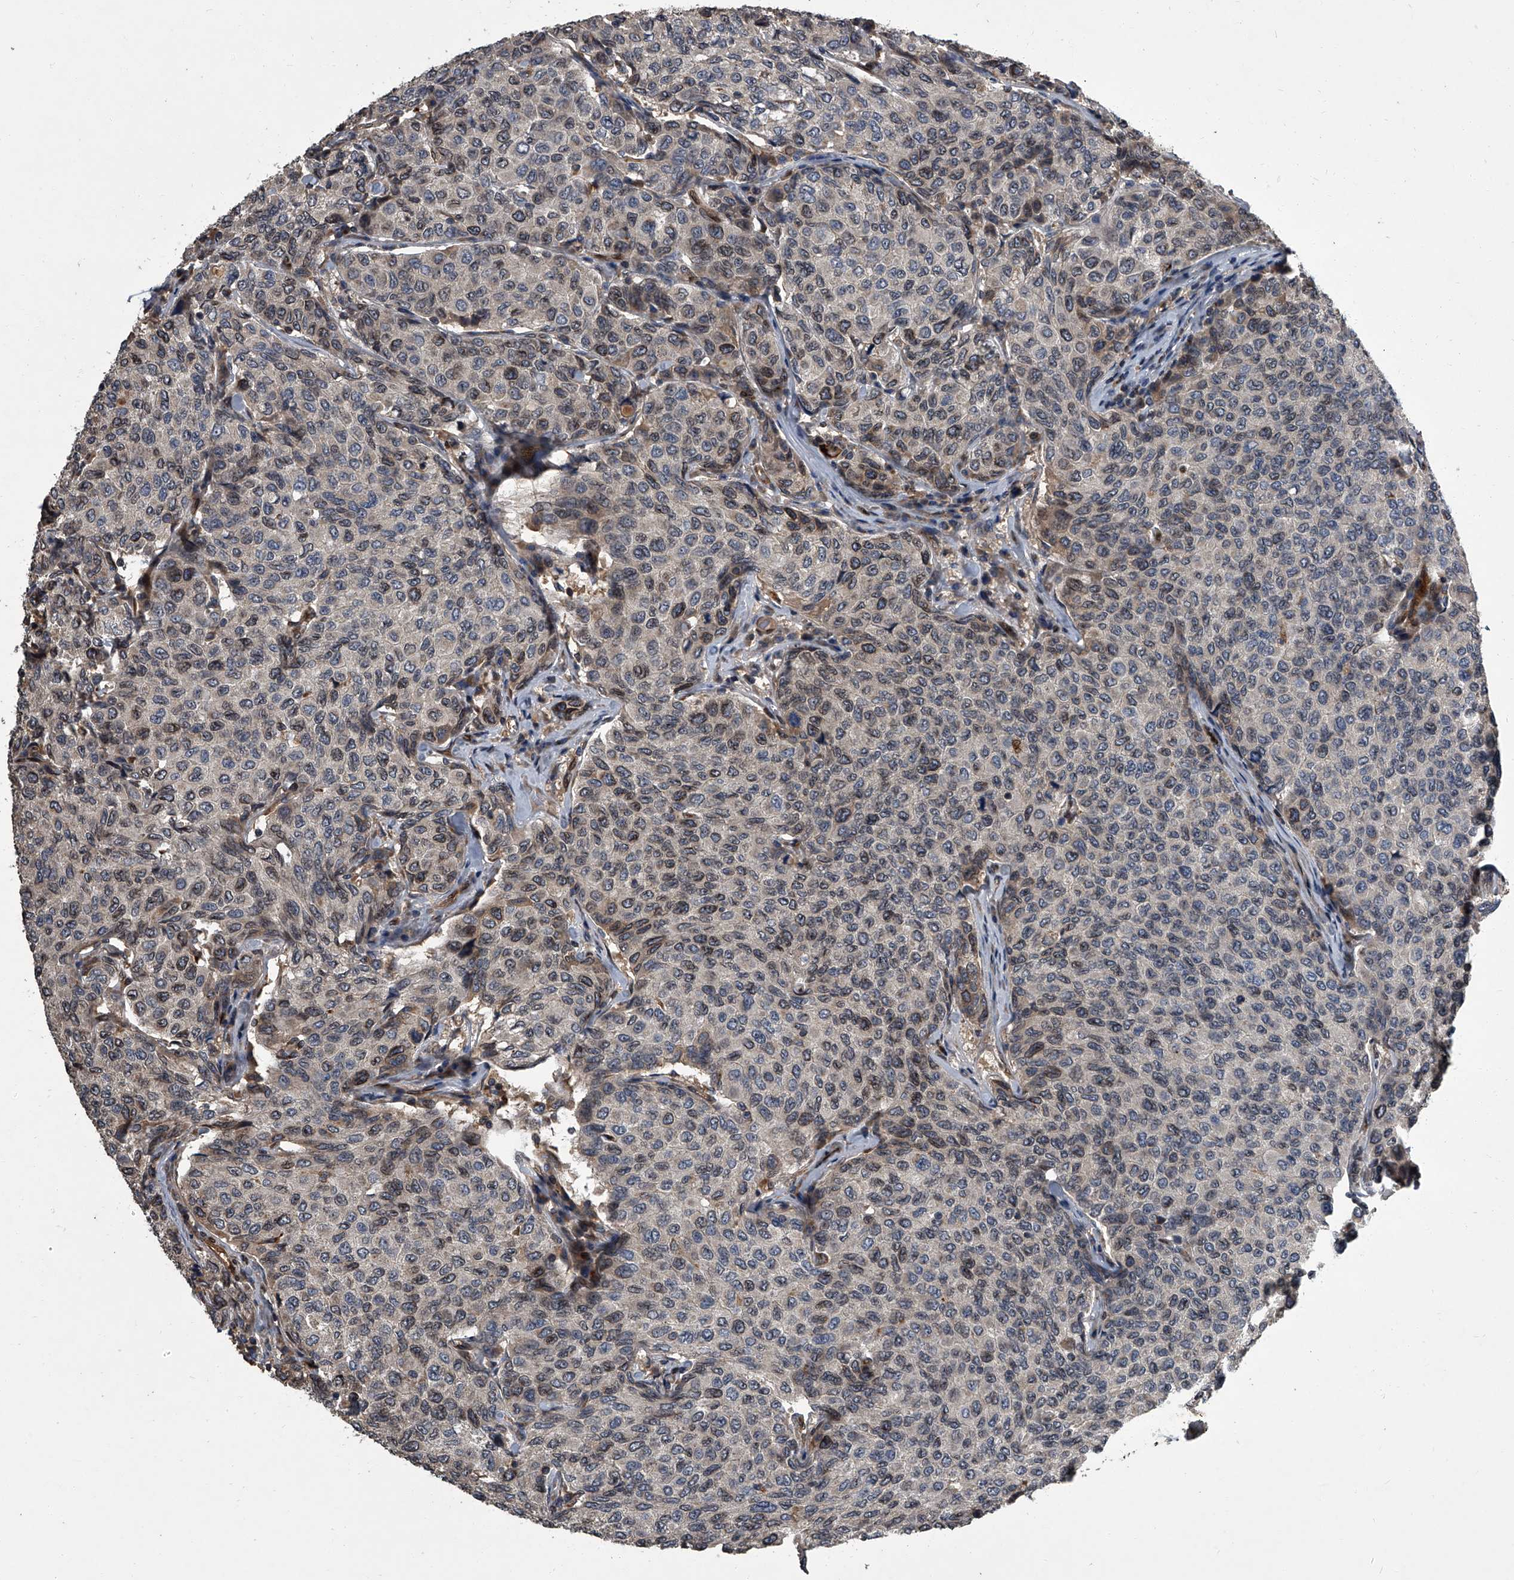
{"staining": {"intensity": "weak", "quantity": "<25%", "location": "cytoplasmic/membranous,nuclear"}, "tissue": "breast cancer", "cell_type": "Tumor cells", "image_type": "cancer", "snomed": [{"axis": "morphology", "description": "Duct carcinoma"}, {"axis": "topography", "description": "Breast"}], "caption": "Immunohistochemistry of breast cancer exhibits no positivity in tumor cells.", "gene": "LRRC8C", "patient": {"sex": "female", "age": 55}}